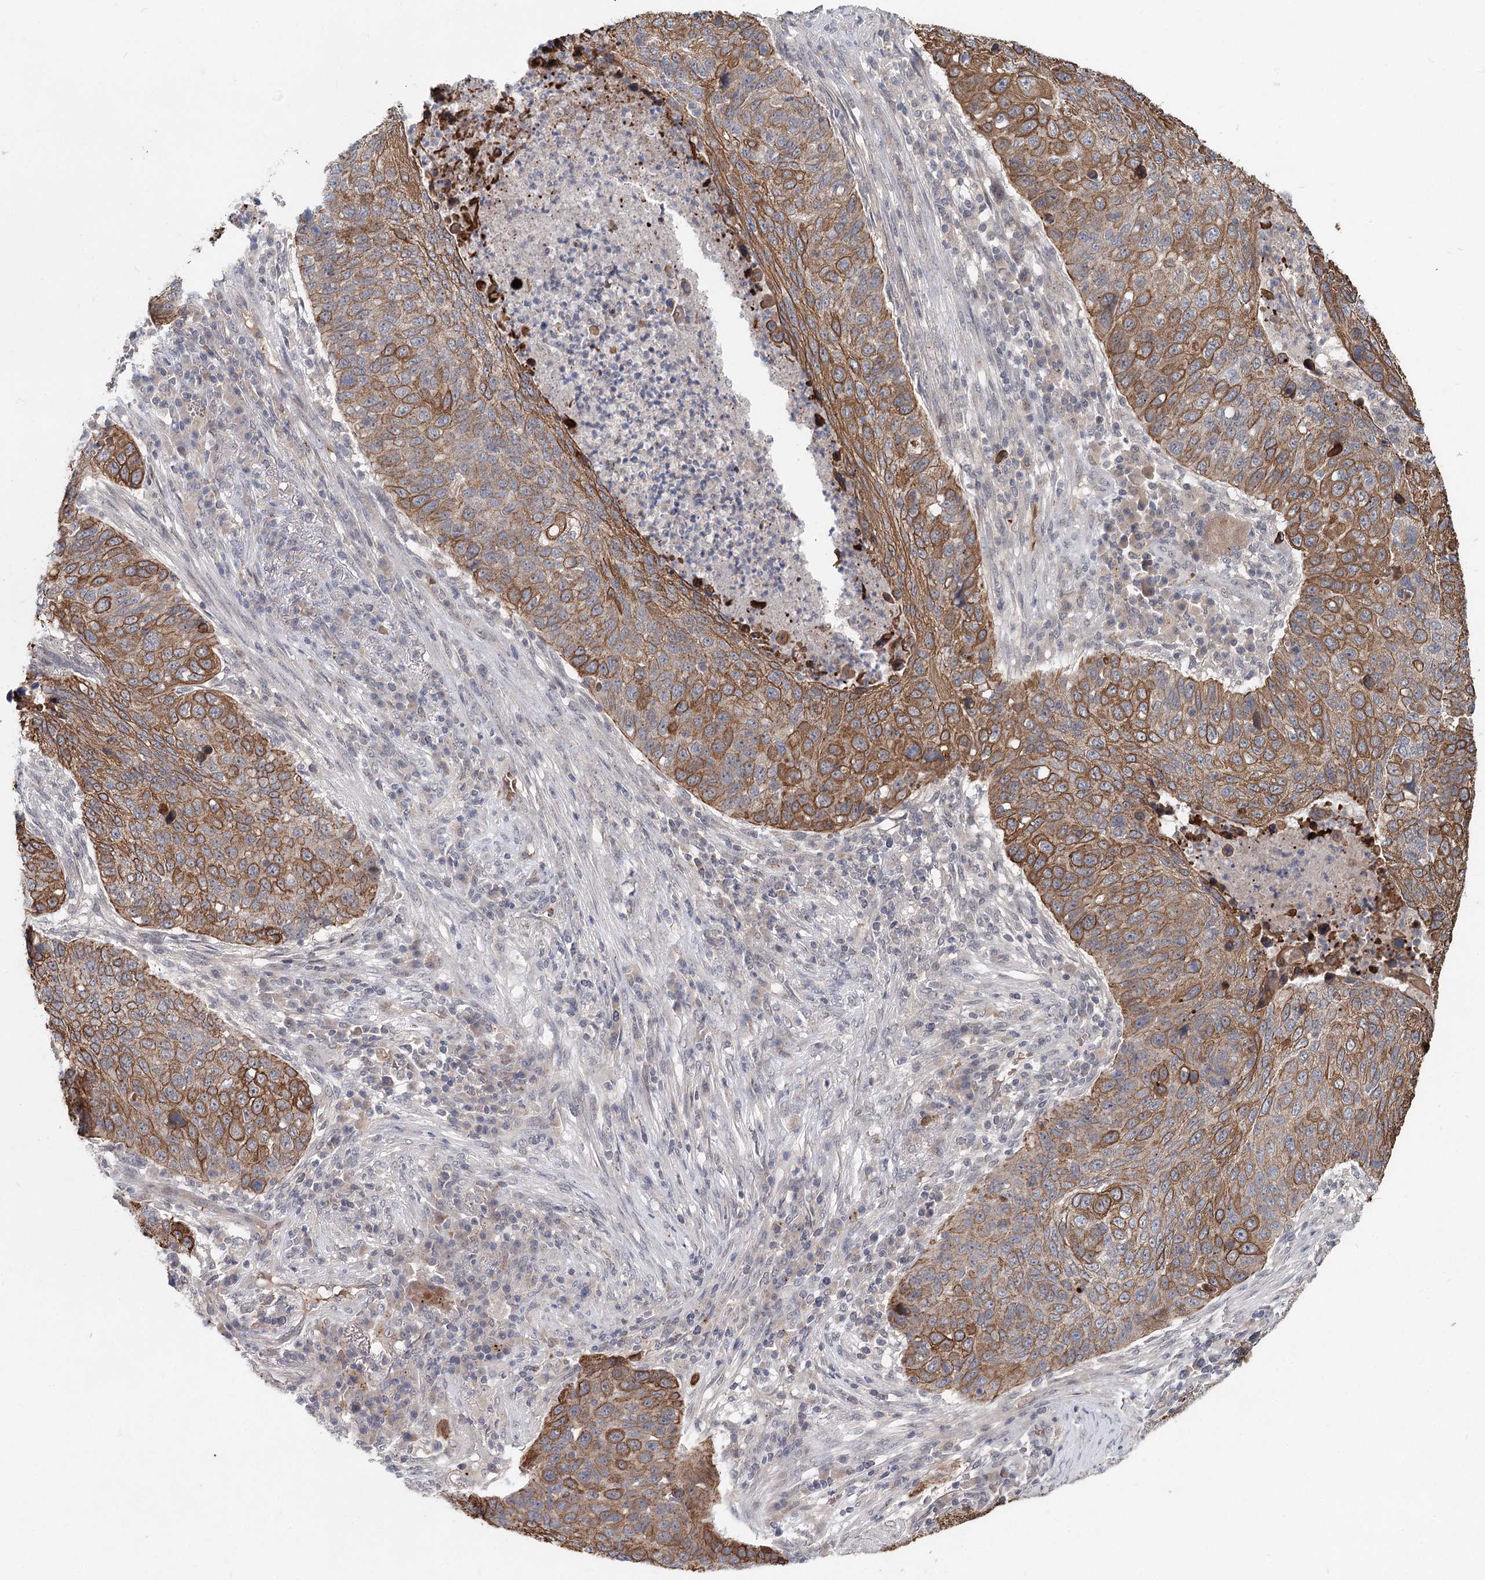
{"staining": {"intensity": "moderate", "quantity": ">75%", "location": "cytoplasmic/membranous"}, "tissue": "lung cancer", "cell_type": "Tumor cells", "image_type": "cancer", "snomed": [{"axis": "morphology", "description": "Squamous cell carcinoma, NOS"}, {"axis": "topography", "description": "Lung"}], "caption": "DAB (3,3'-diaminobenzidine) immunohistochemical staining of human squamous cell carcinoma (lung) displays moderate cytoplasmic/membranous protein positivity in approximately >75% of tumor cells. The protein is shown in brown color, while the nuclei are stained blue.", "gene": "FBXO7", "patient": {"sex": "female", "age": 63}}